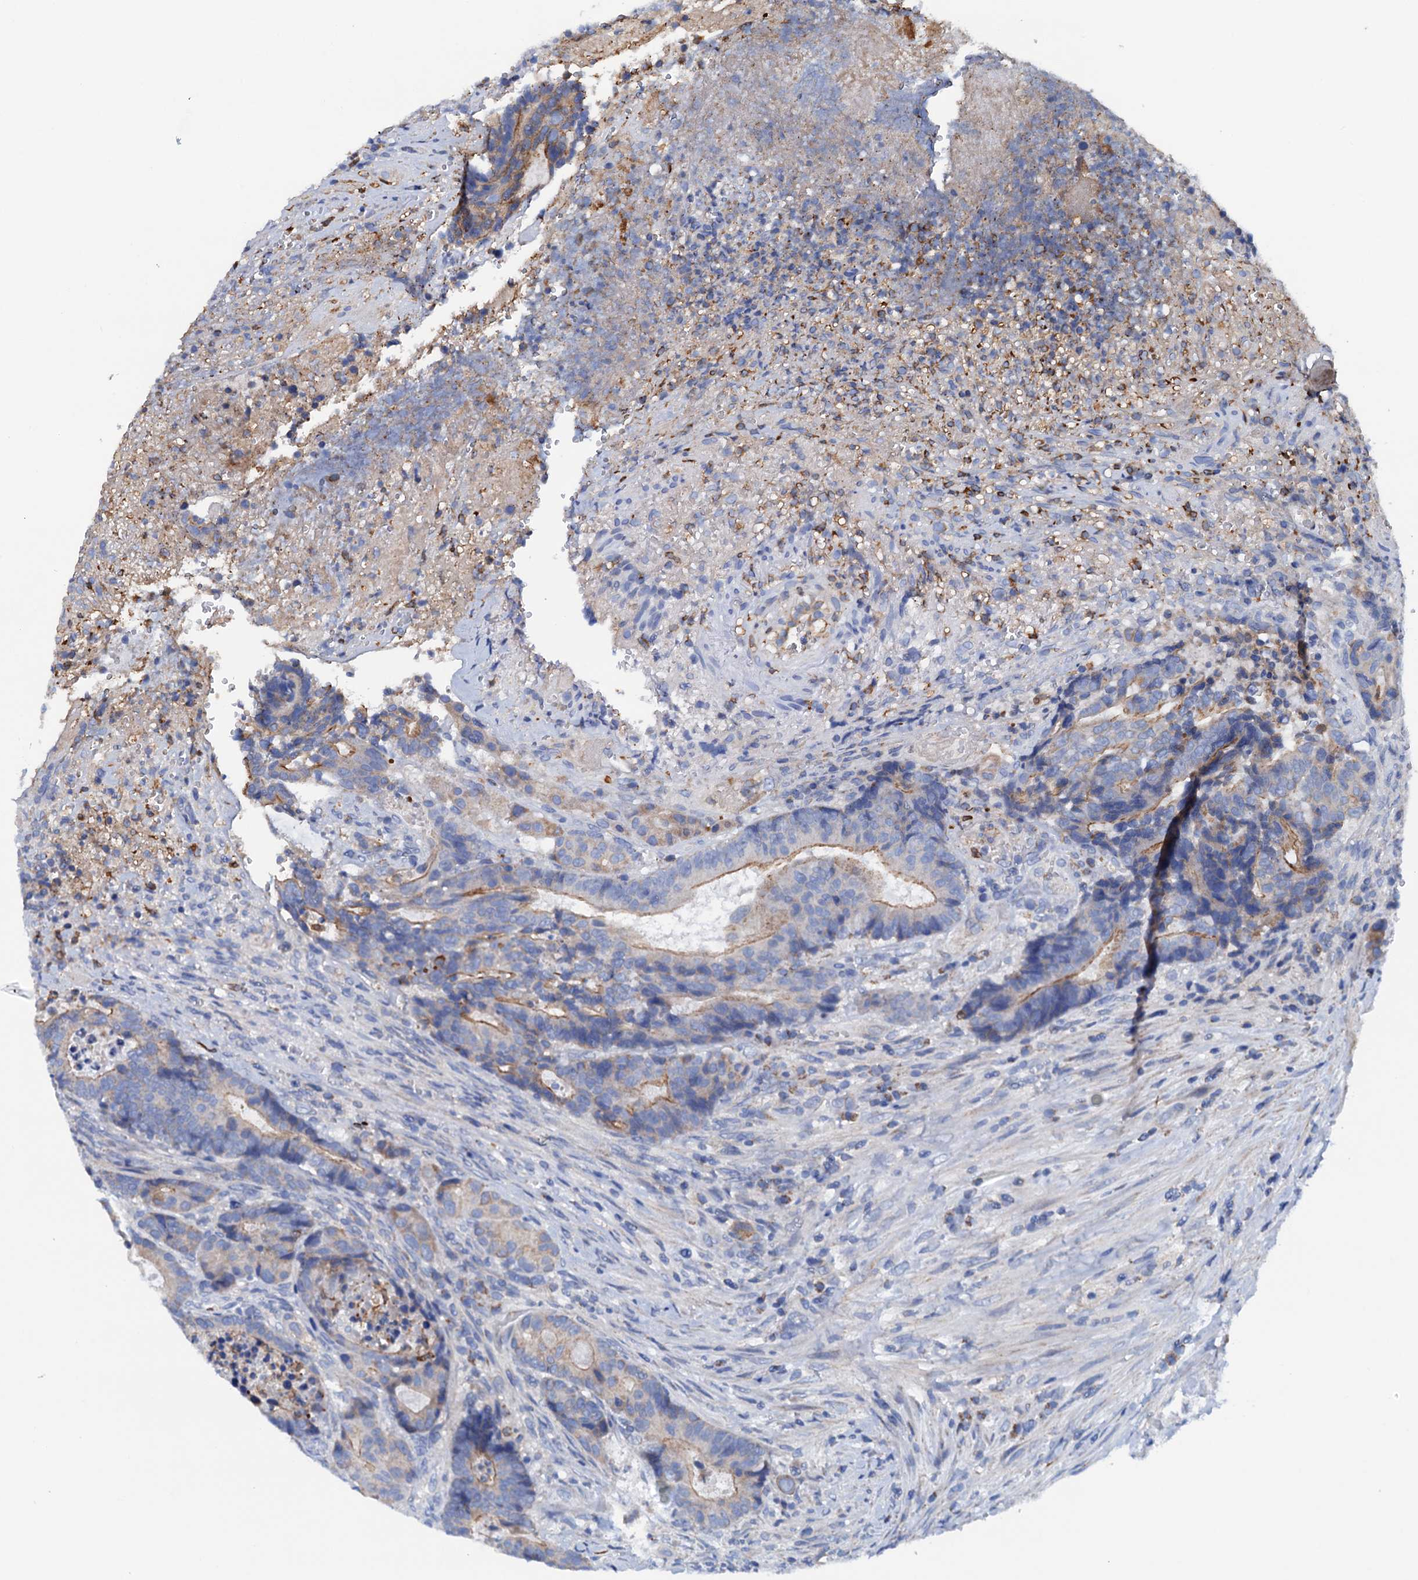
{"staining": {"intensity": "moderate", "quantity": "25%-75%", "location": "cytoplasmic/membranous"}, "tissue": "colorectal cancer", "cell_type": "Tumor cells", "image_type": "cancer", "snomed": [{"axis": "morphology", "description": "Adenocarcinoma, NOS"}, {"axis": "topography", "description": "Rectum"}], "caption": "Colorectal cancer (adenocarcinoma) was stained to show a protein in brown. There is medium levels of moderate cytoplasmic/membranous staining in approximately 25%-75% of tumor cells.", "gene": "RASSF9", "patient": {"sex": "male", "age": 69}}